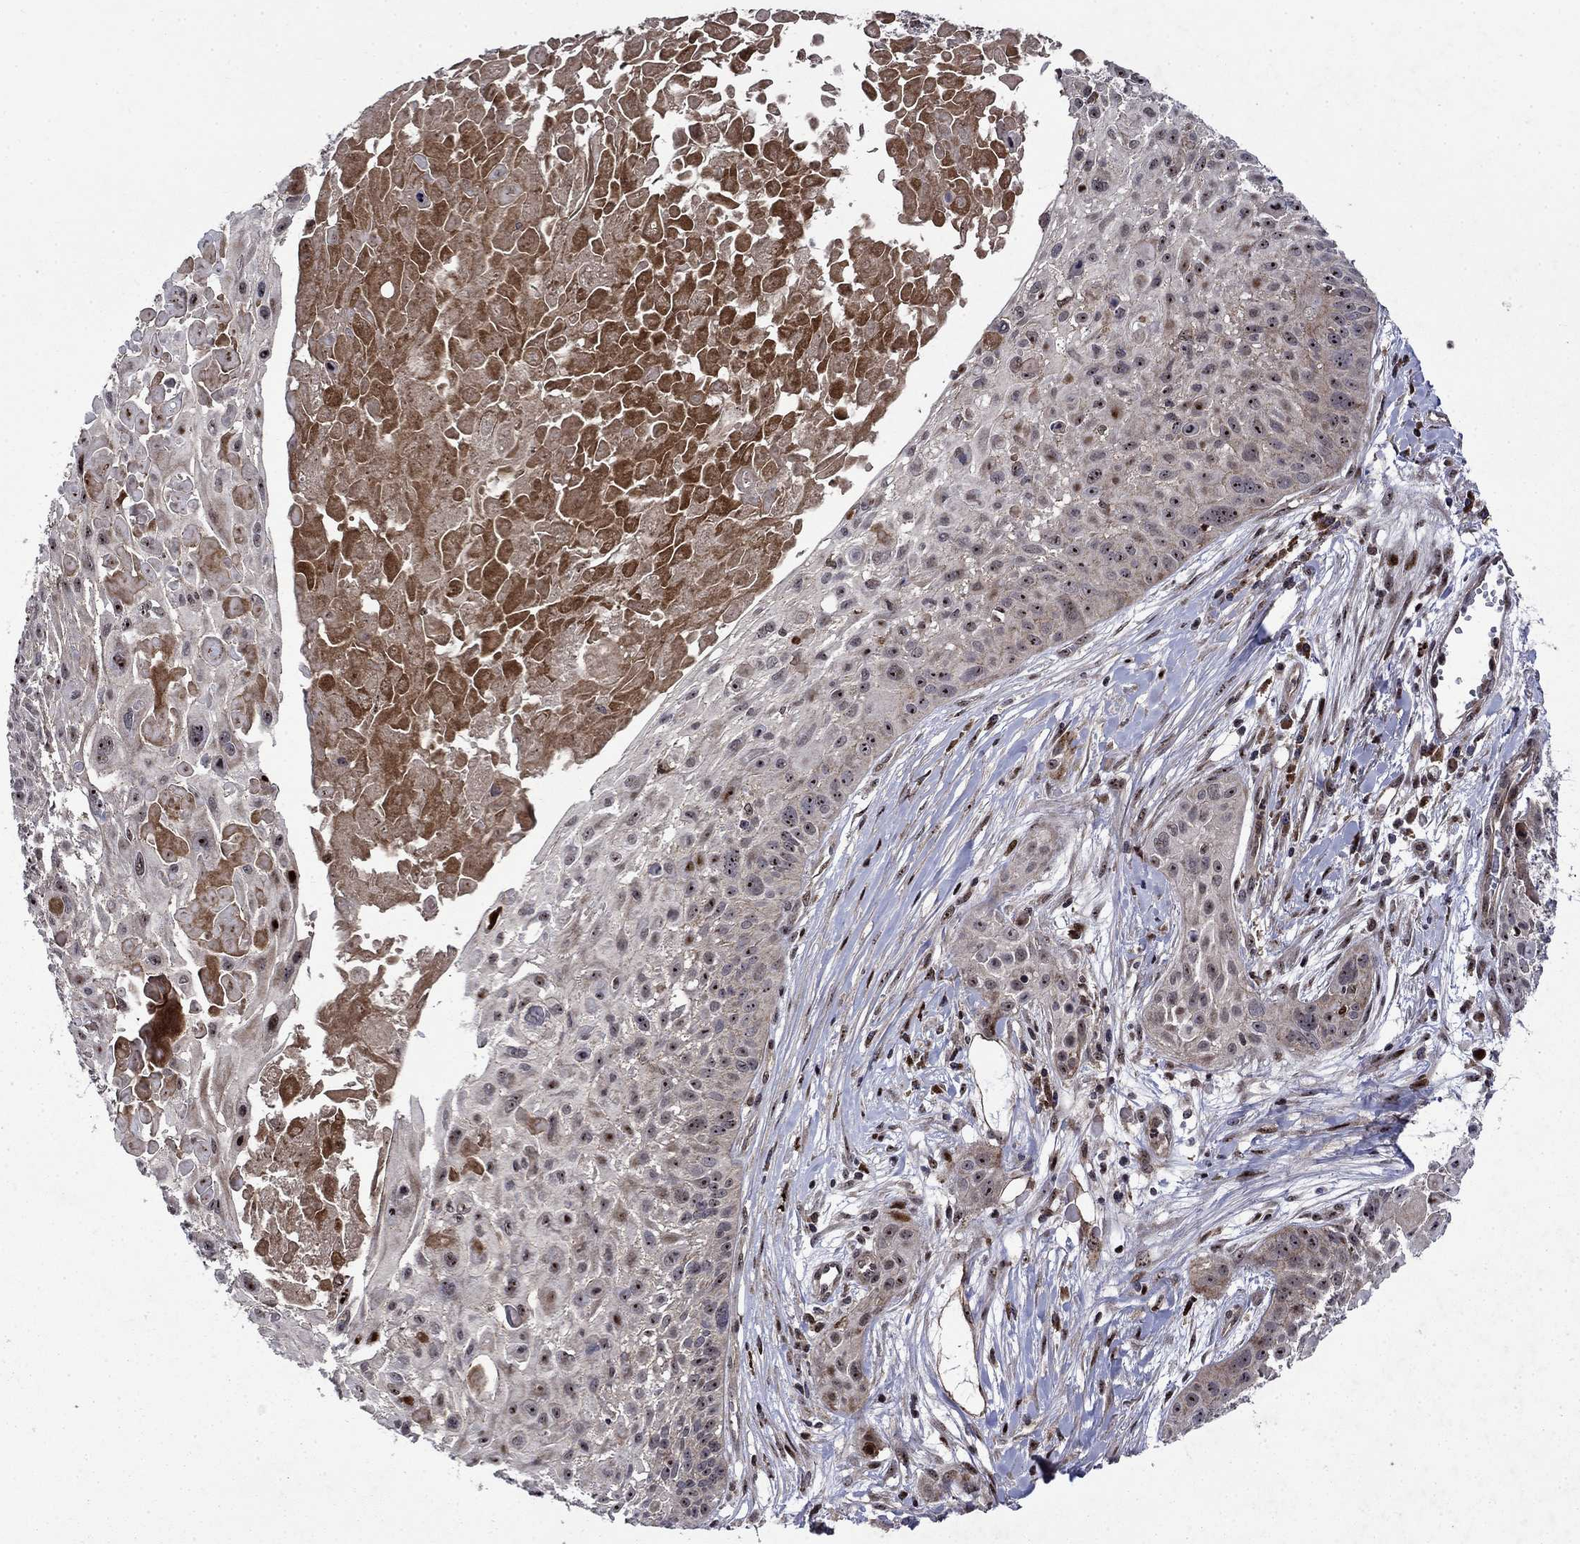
{"staining": {"intensity": "moderate", "quantity": "25%-75%", "location": "nuclear"}, "tissue": "skin cancer", "cell_type": "Tumor cells", "image_type": "cancer", "snomed": [{"axis": "morphology", "description": "Squamous cell carcinoma, NOS"}, {"axis": "topography", "description": "Skin"}, {"axis": "topography", "description": "Anal"}], "caption": "A micrograph of skin squamous cell carcinoma stained for a protein shows moderate nuclear brown staining in tumor cells.", "gene": "AGTPBP1", "patient": {"sex": "female", "age": 75}}